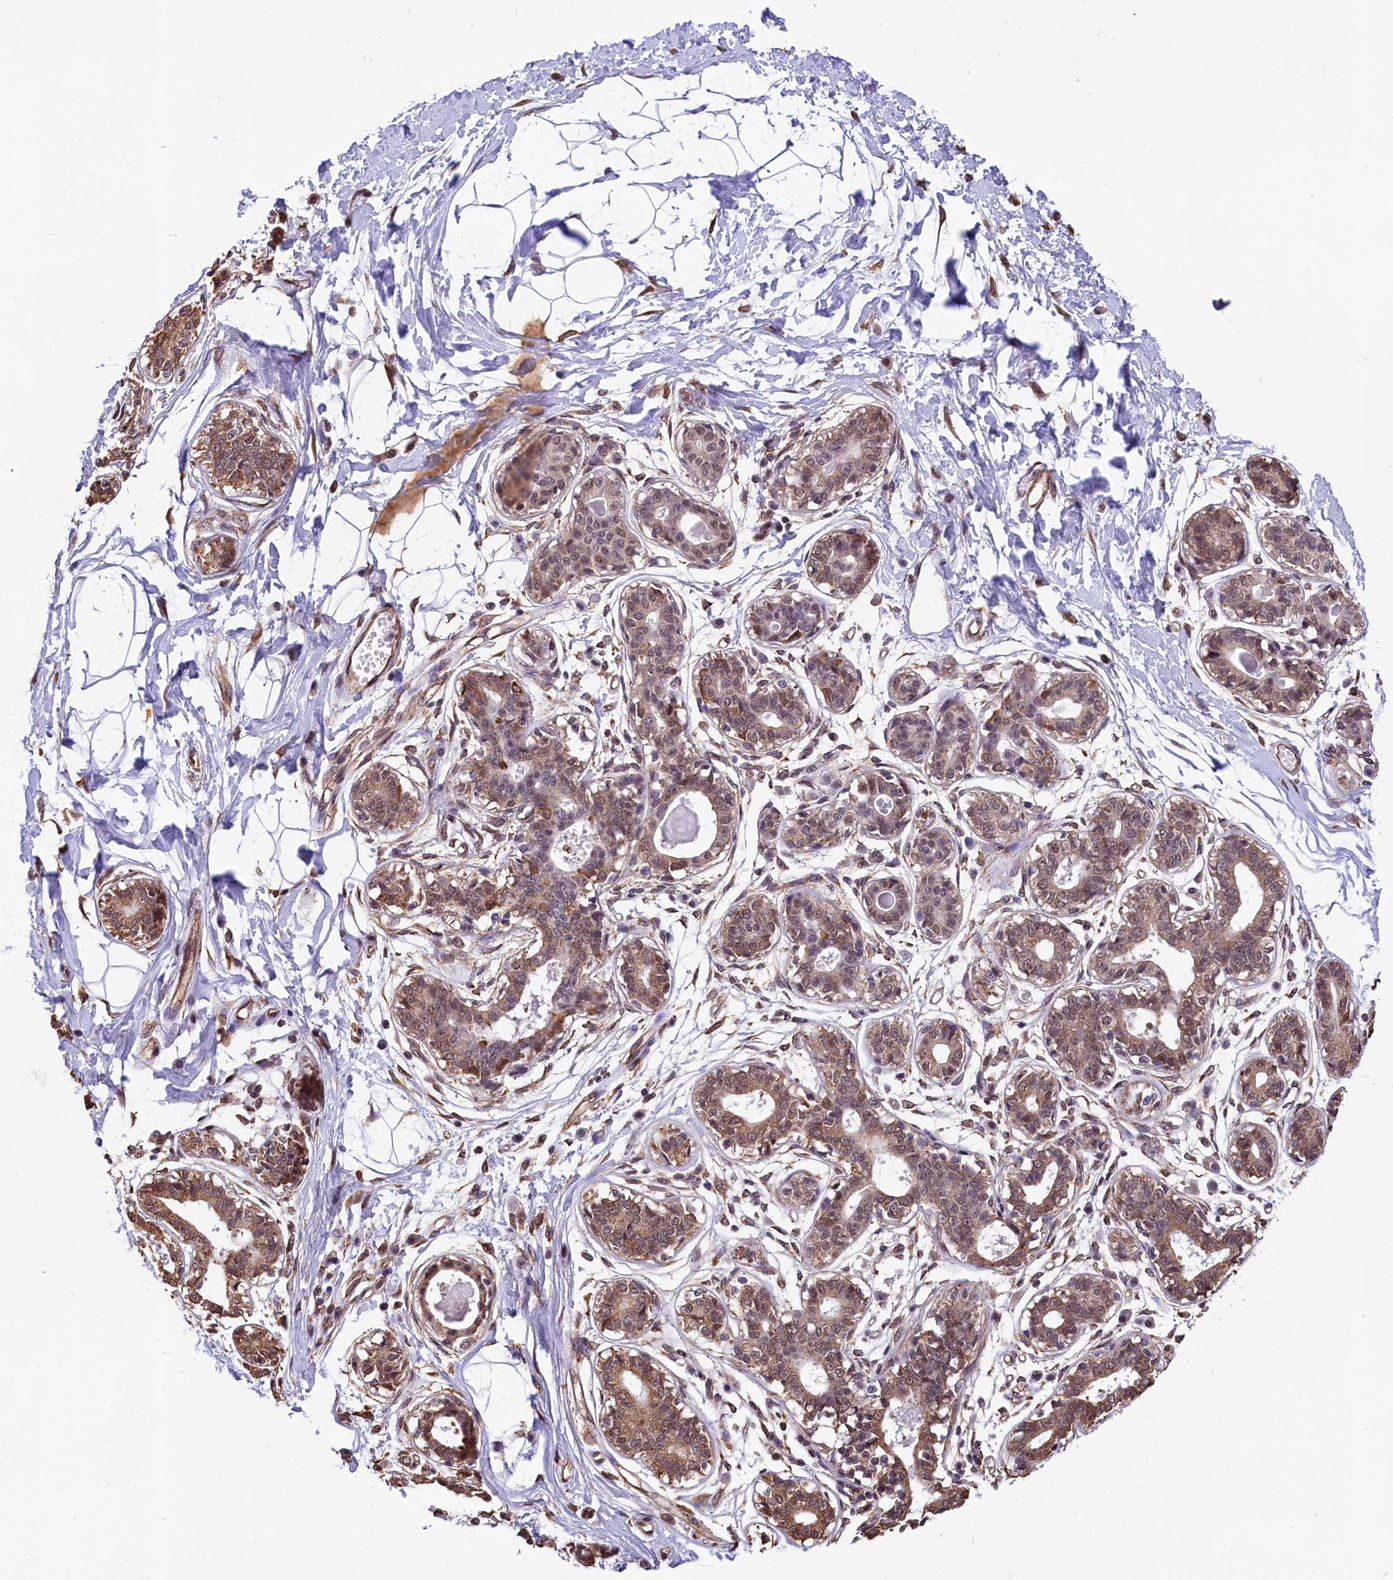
{"staining": {"intensity": "moderate", "quantity": ">75%", "location": "cytoplasmic/membranous,nuclear"}, "tissue": "breast", "cell_type": "Adipocytes", "image_type": "normal", "snomed": [{"axis": "morphology", "description": "Normal tissue, NOS"}, {"axis": "topography", "description": "Breast"}], "caption": "DAB immunohistochemical staining of normal breast reveals moderate cytoplasmic/membranous,nuclear protein expression in approximately >75% of adipocytes.", "gene": "ZC3H4", "patient": {"sex": "female", "age": 45}}